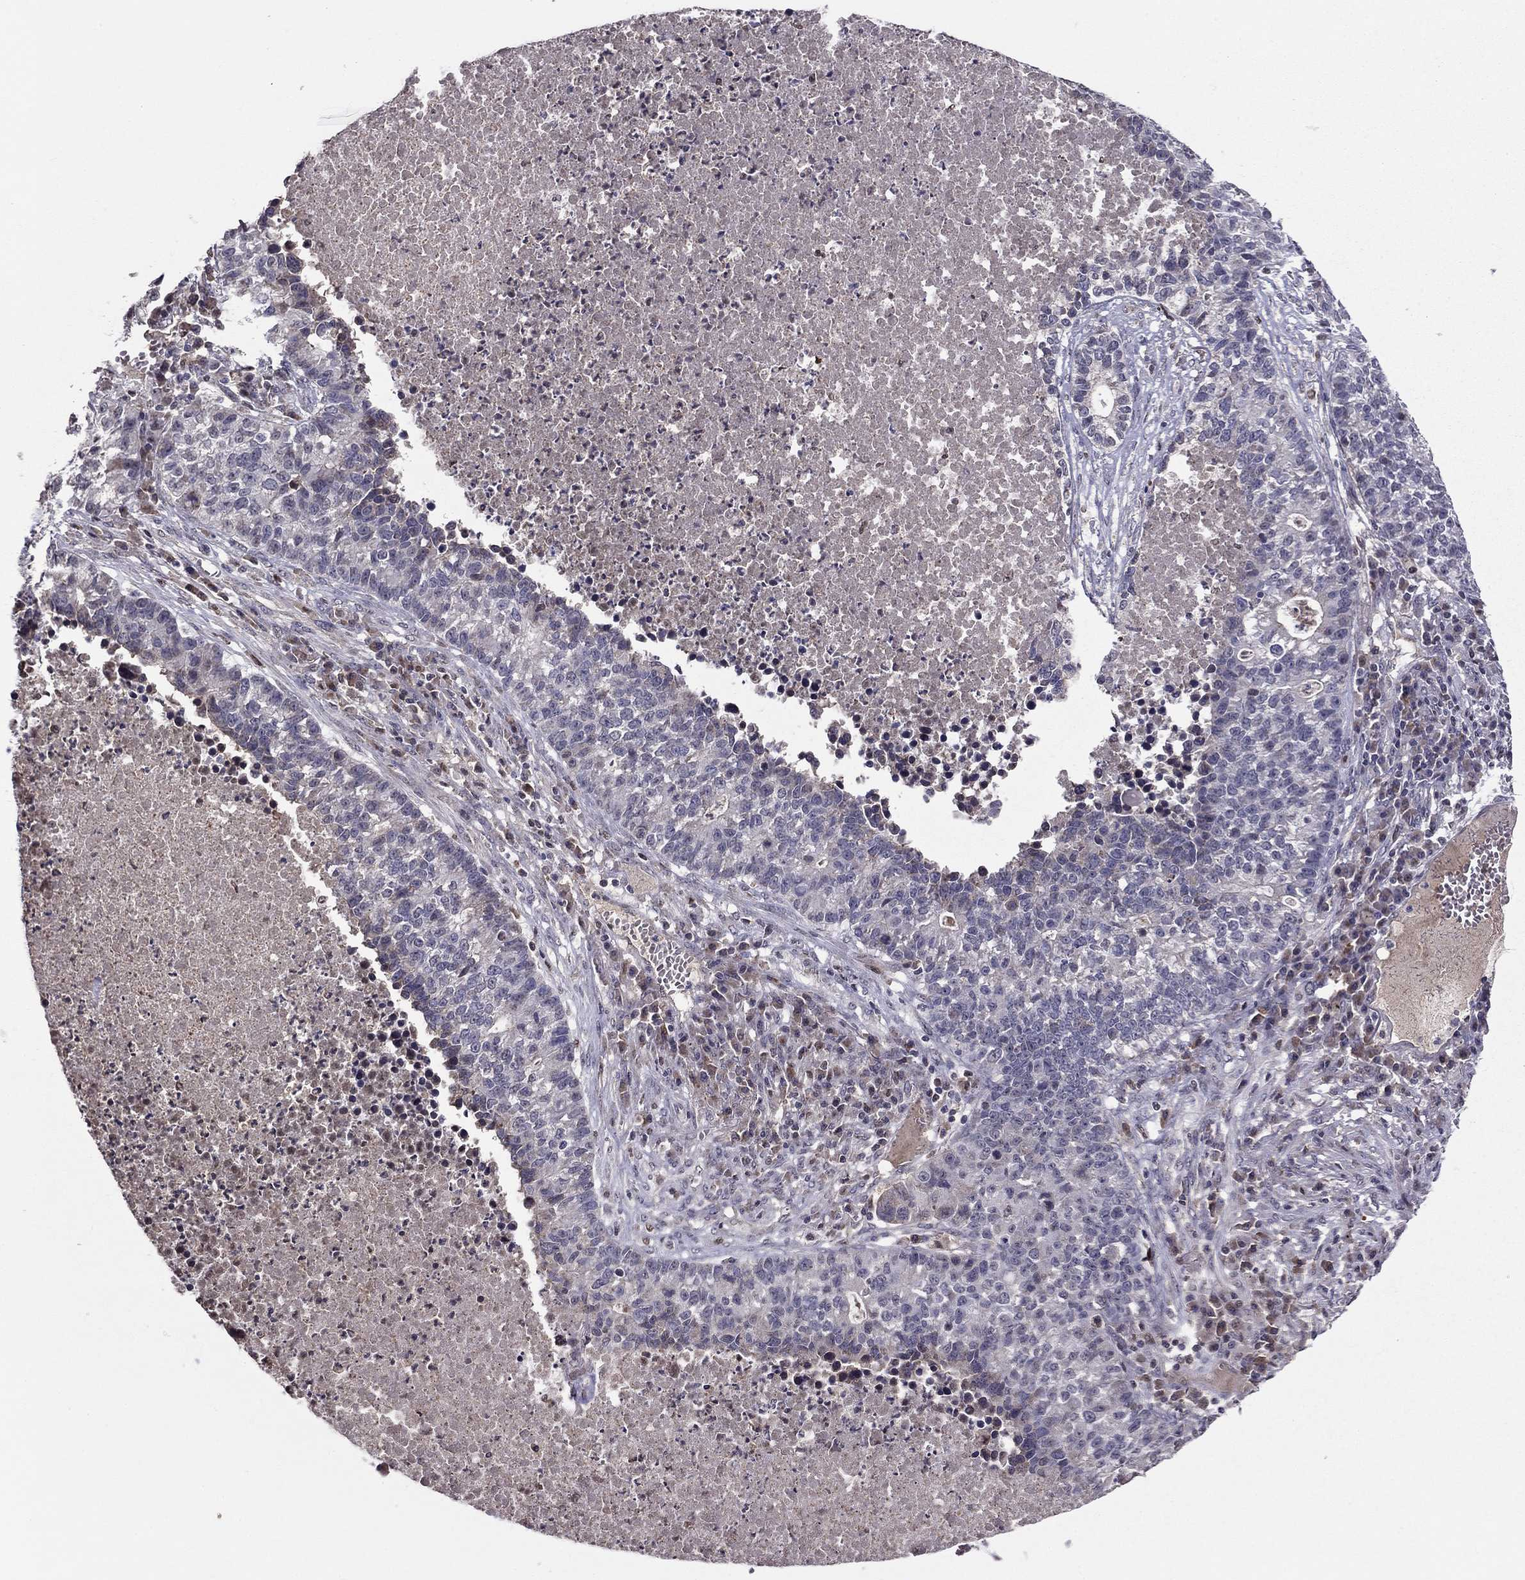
{"staining": {"intensity": "negative", "quantity": "none", "location": "none"}, "tissue": "lung cancer", "cell_type": "Tumor cells", "image_type": "cancer", "snomed": [{"axis": "morphology", "description": "Adenocarcinoma, NOS"}, {"axis": "topography", "description": "Lung"}], "caption": "Immunohistochemical staining of human lung adenocarcinoma demonstrates no significant positivity in tumor cells.", "gene": "HCN1", "patient": {"sex": "male", "age": 57}}